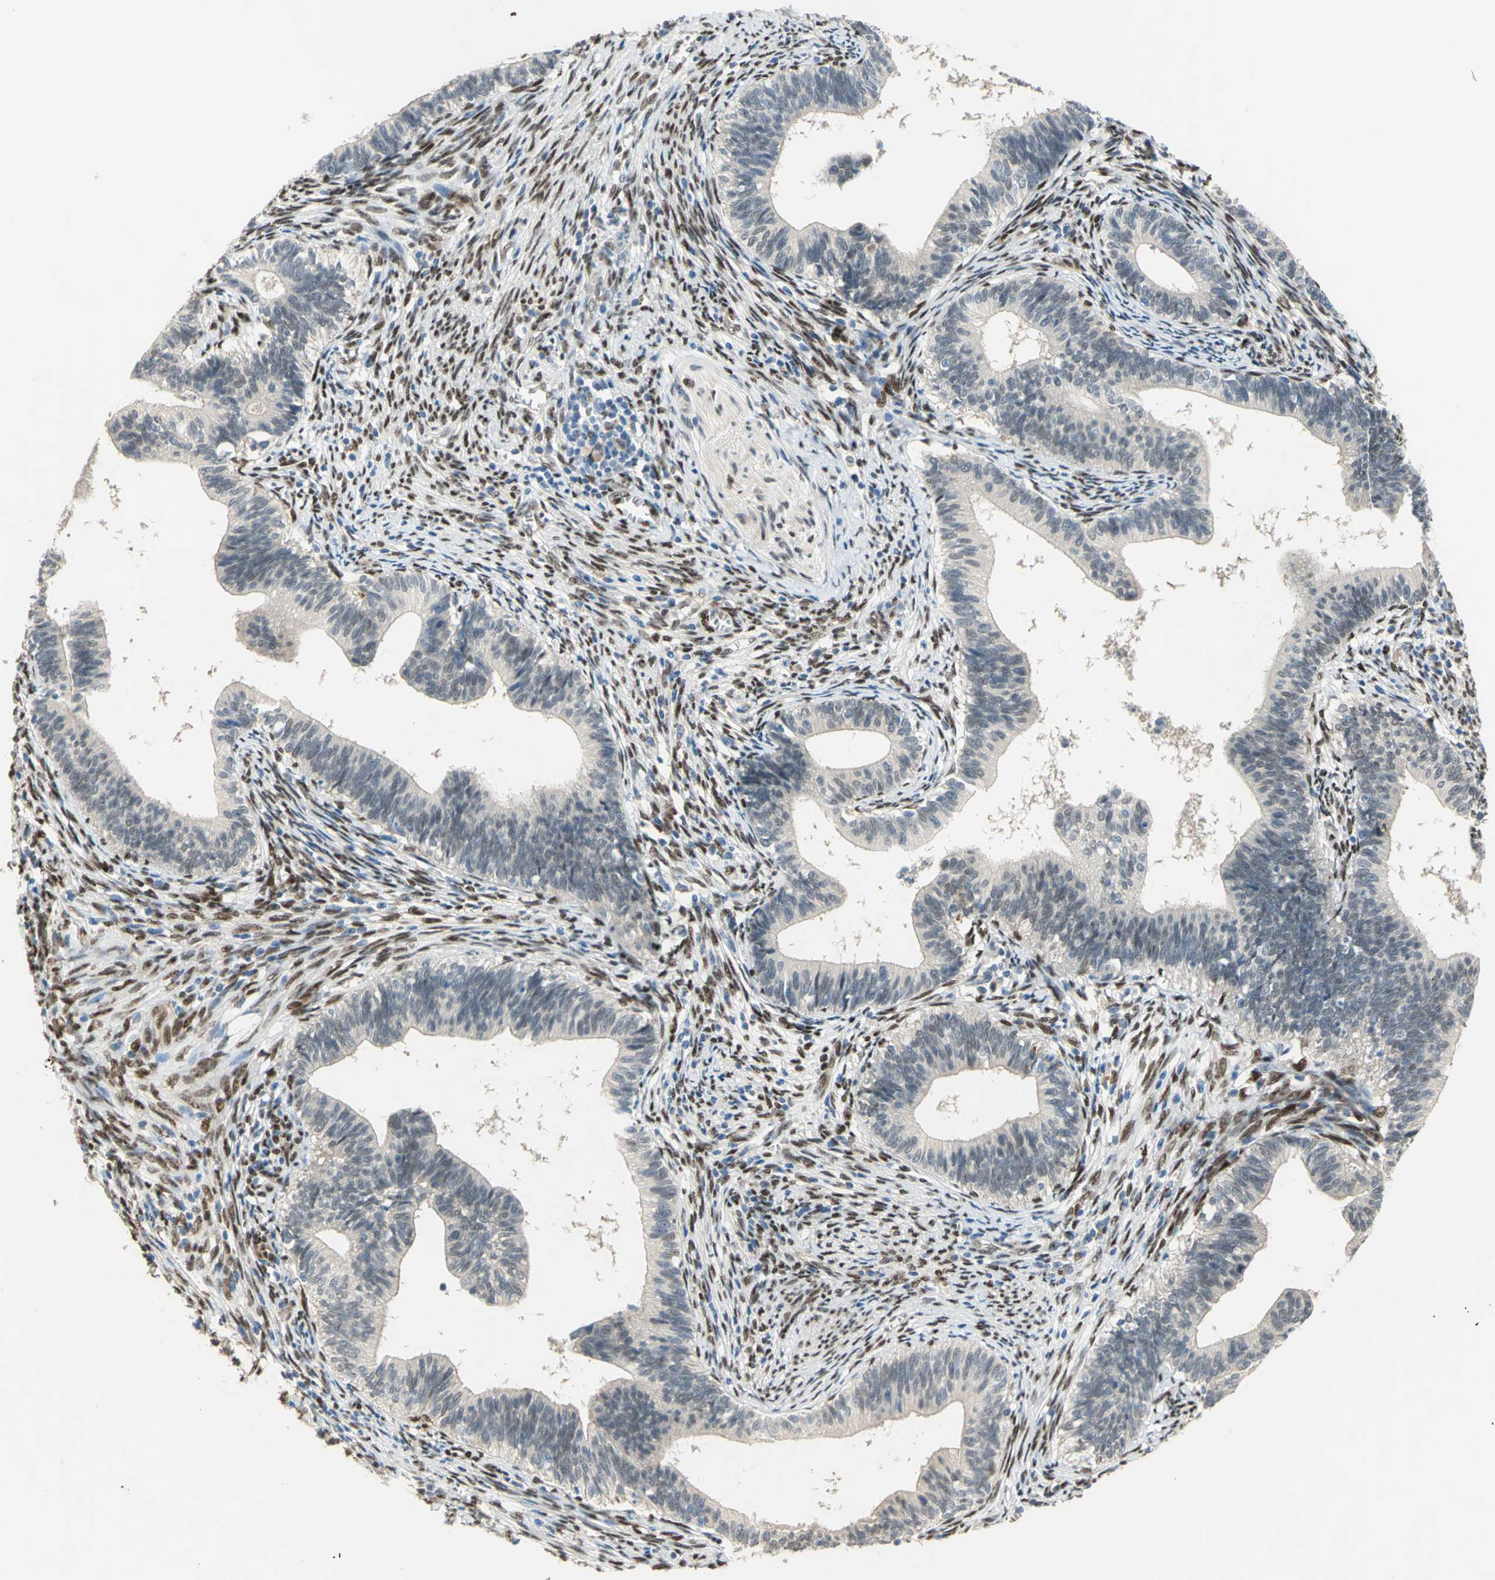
{"staining": {"intensity": "weak", "quantity": "<25%", "location": "cytoplasmic/membranous"}, "tissue": "cervical cancer", "cell_type": "Tumor cells", "image_type": "cancer", "snomed": [{"axis": "morphology", "description": "Adenocarcinoma, NOS"}, {"axis": "topography", "description": "Cervix"}], "caption": "Micrograph shows no protein expression in tumor cells of cervical cancer tissue. Brightfield microscopy of immunohistochemistry (IHC) stained with DAB (3,3'-diaminobenzidine) (brown) and hematoxylin (blue), captured at high magnification.", "gene": "RBFOX2", "patient": {"sex": "female", "age": 44}}